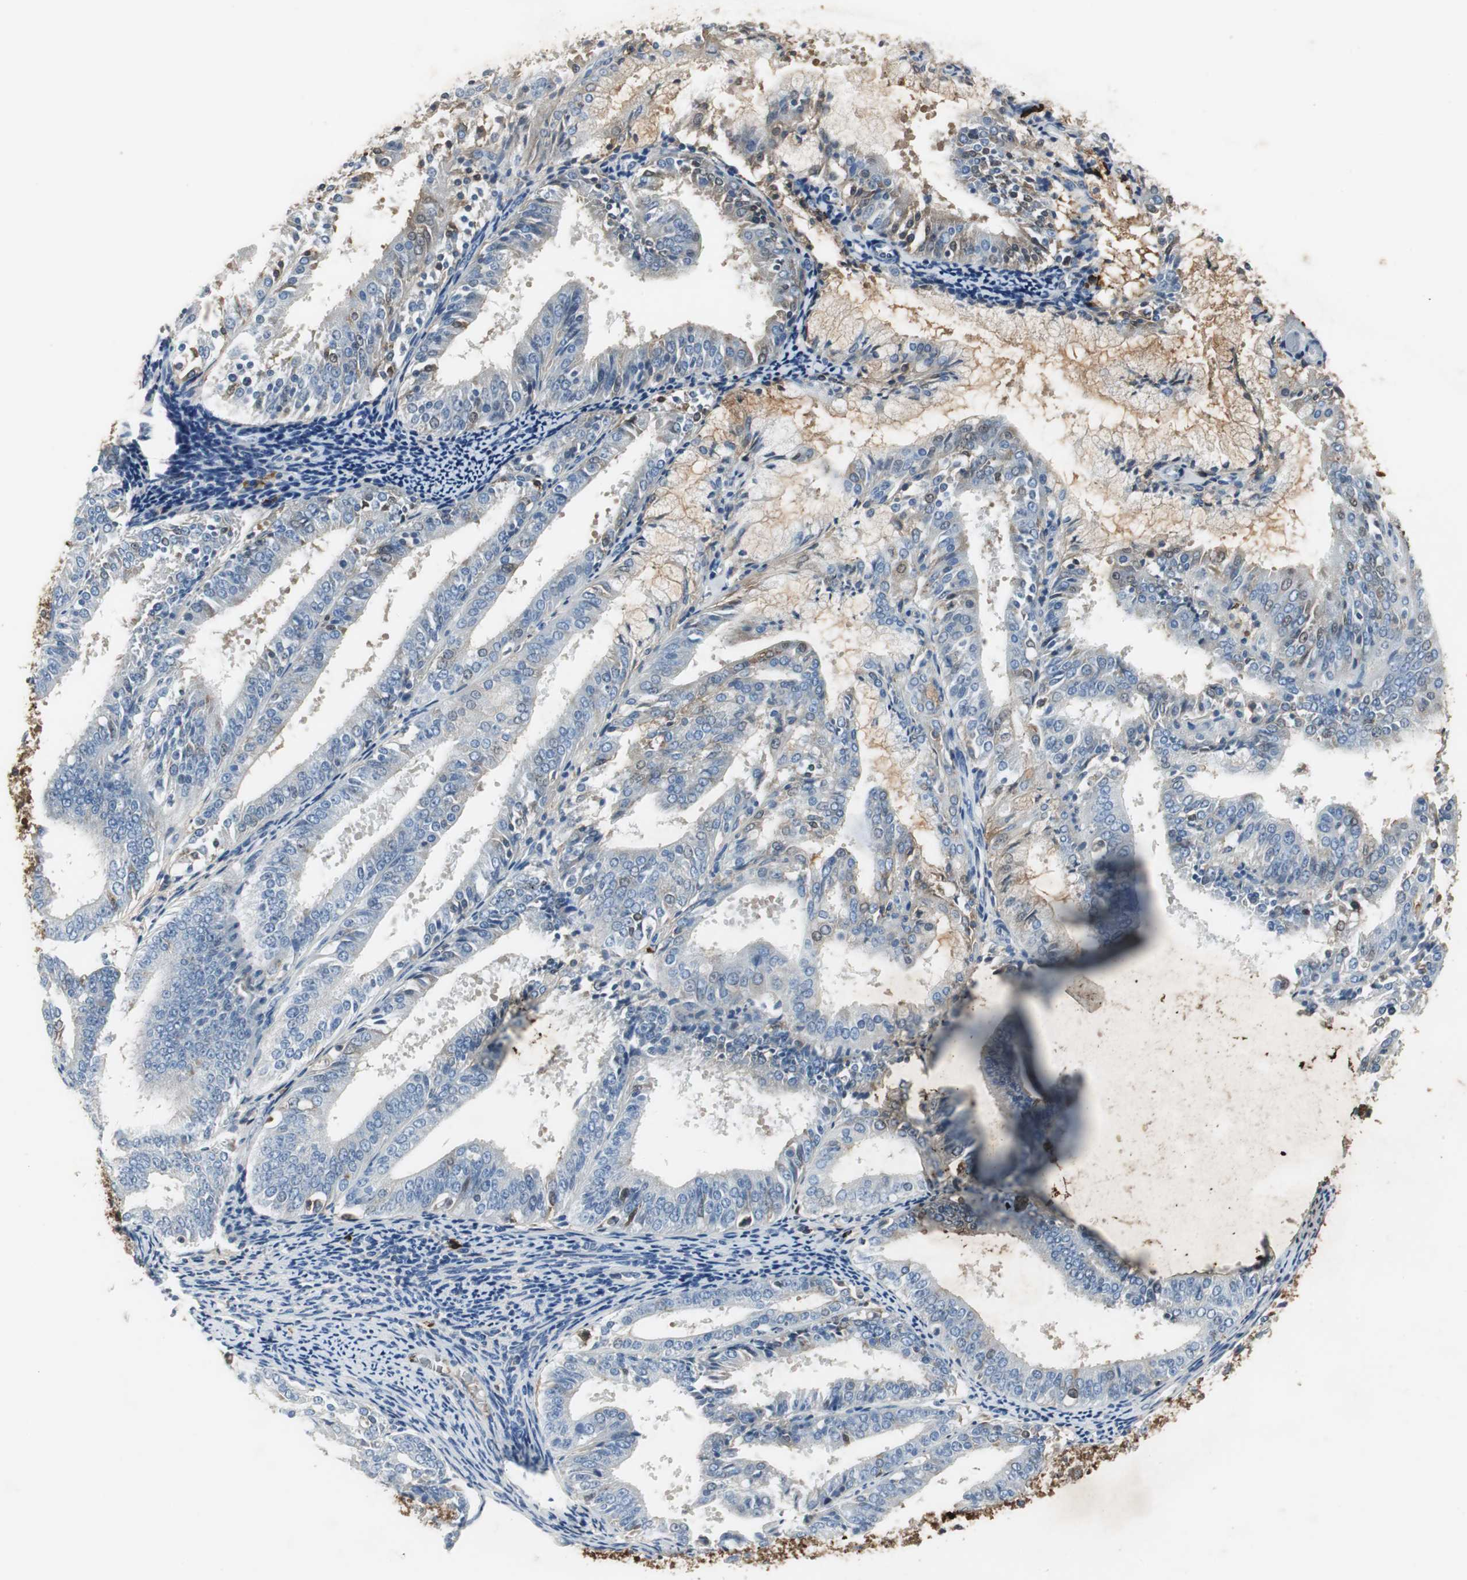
{"staining": {"intensity": "weak", "quantity": "<25%", "location": "cytoplasmic/membranous"}, "tissue": "endometrial cancer", "cell_type": "Tumor cells", "image_type": "cancer", "snomed": [{"axis": "morphology", "description": "Adenocarcinoma, NOS"}, {"axis": "topography", "description": "Endometrium"}], "caption": "High magnification brightfield microscopy of endometrial cancer stained with DAB (3,3'-diaminobenzidine) (brown) and counterstained with hematoxylin (blue): tumor cells show no significant positivity.", "gene": "IGHA1", "patient": {"sex": "female", "age": 63}}